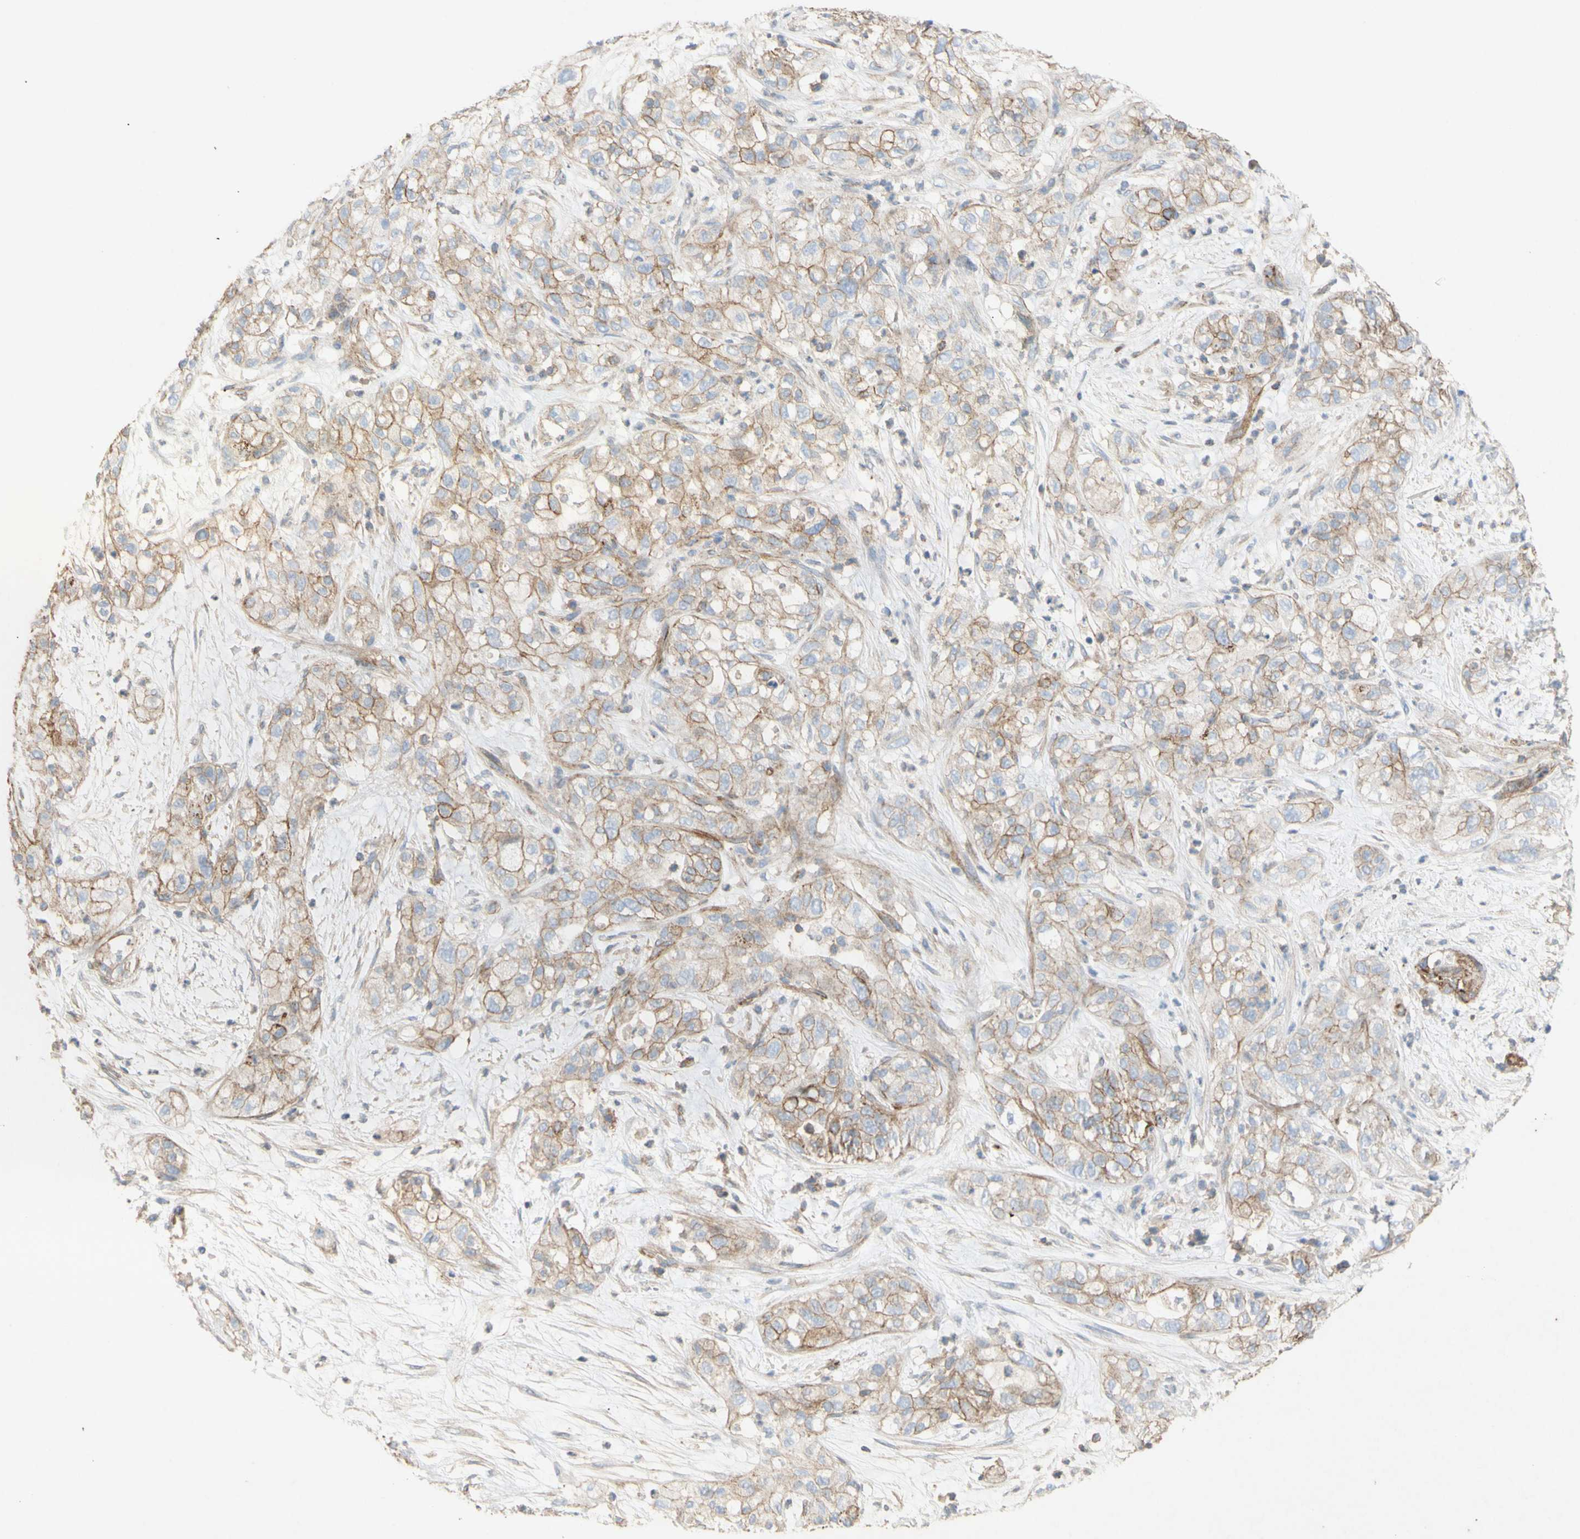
{"staining": {"intensity": "moderate", "quantity": ">75%", "location": "cytoplasmic/membranous"}, "tissue": "pancreatic cancer", "cell_type": "Tumor cells", "image_type": "cancer", "snomed": [{"axis": "morphology", "description": "Adenocarcinoma, NOS"}, {"axis": "topography", "description": "Pancreas"}], "caption": "Human pancreatic cancer (adenocarcinoma) stained for a protein (brown) reveals moderate cytoplasmic/membranous positive expression in about >75% of tumor cells.", "gene": "ATP2A3", "patient": {"sex": "female", "age": 78}}